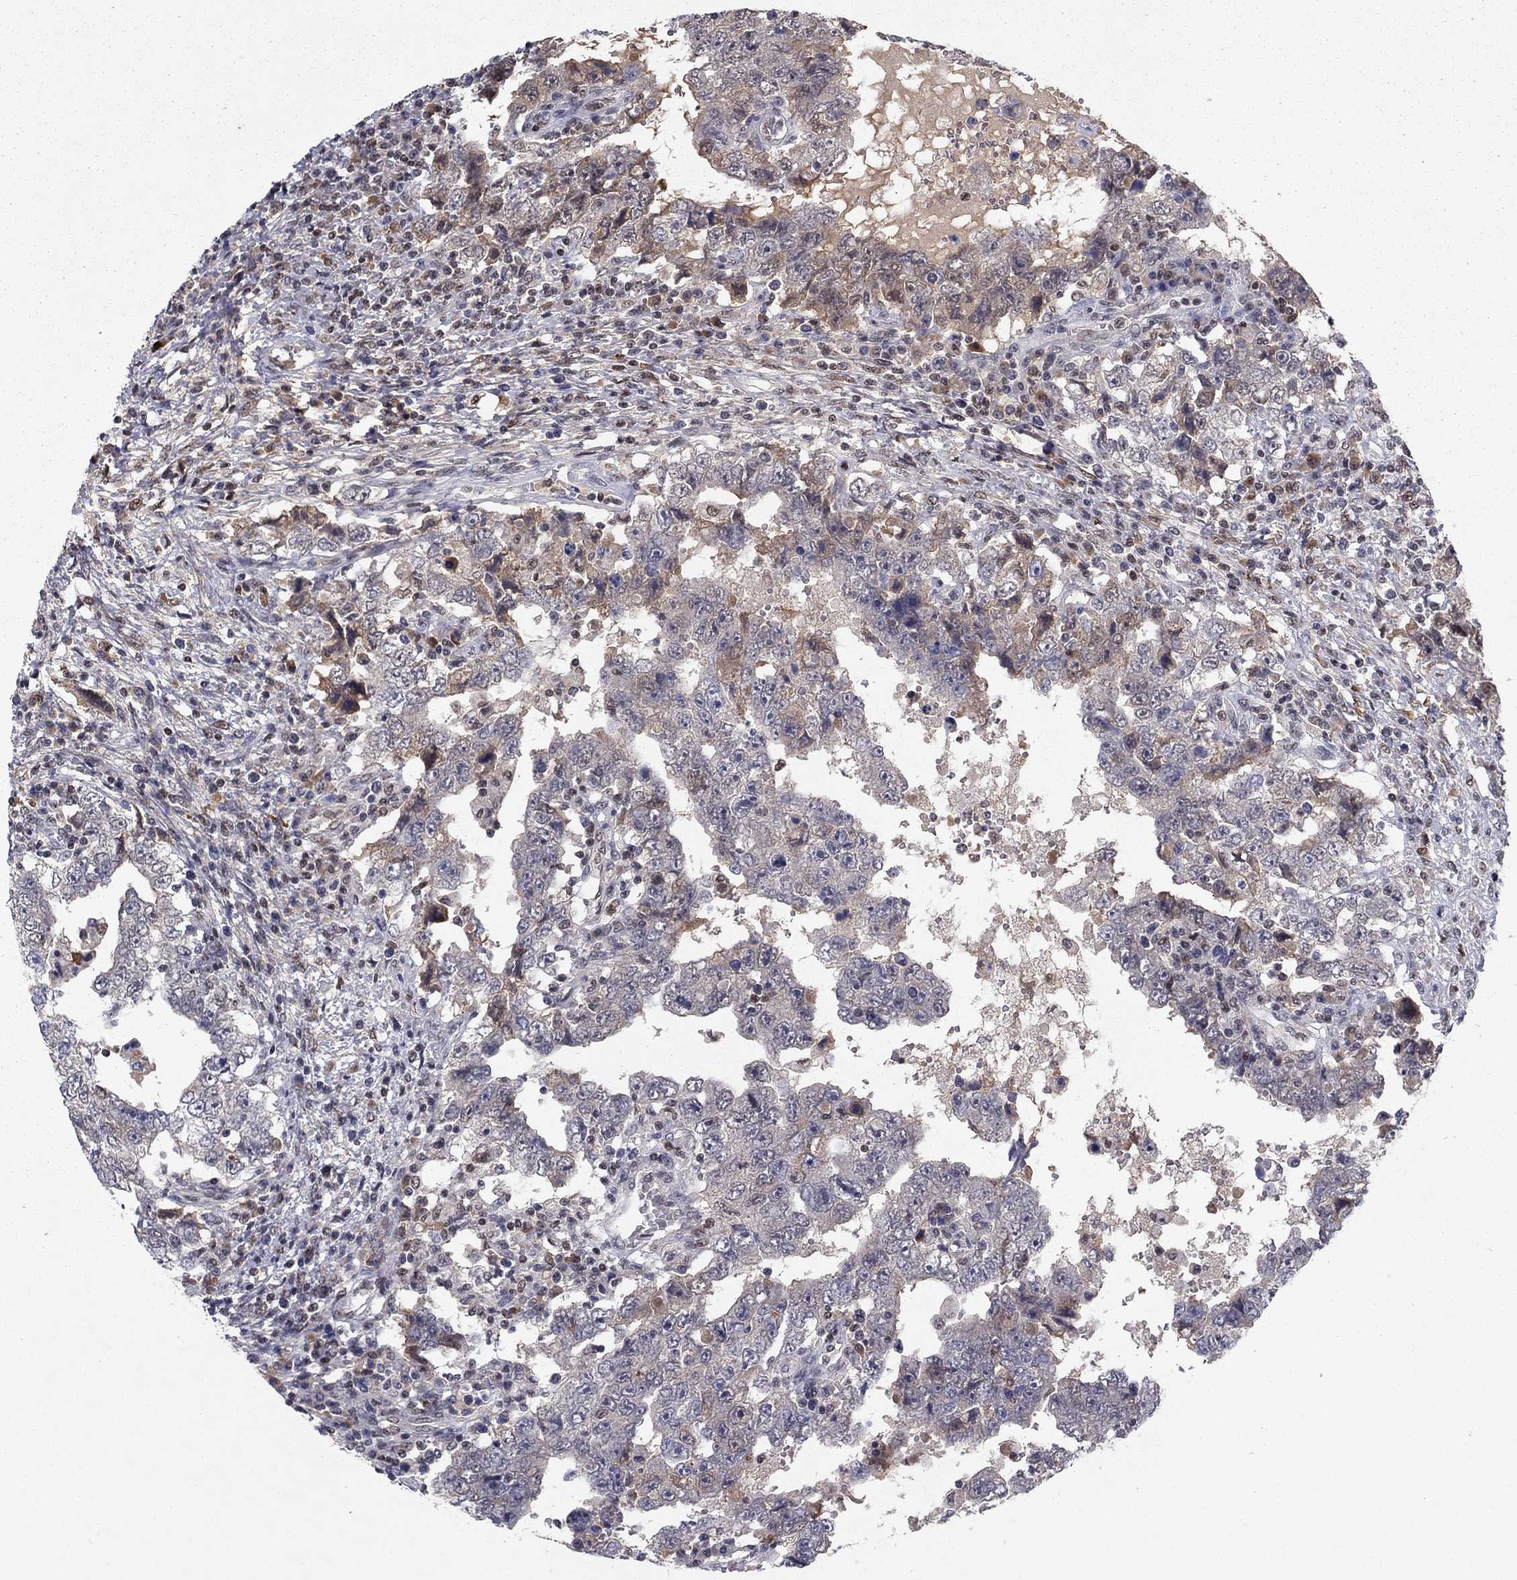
{"staining": {"intensity": "moderate", "quantity": "<25%", "location": "cytoplasmic/membranous"}, "tissue": "testis cancer", "cell_type": "Tumor cells", "image_type": "cancer", "snomed": [{"axis": "morphology", "description": "Carcinoma, Embryonal, NOS"}, {"axis": "topography", "description": "Testis"}], "caption": "Moderate cytoplasmic/membranous staining for a protein is appreciated in approximately <25% of tumor cells of testis cancer using immunohistochemistry.", "gene": "CRTC1", "patient": {"sex": "male", "age": 26}}